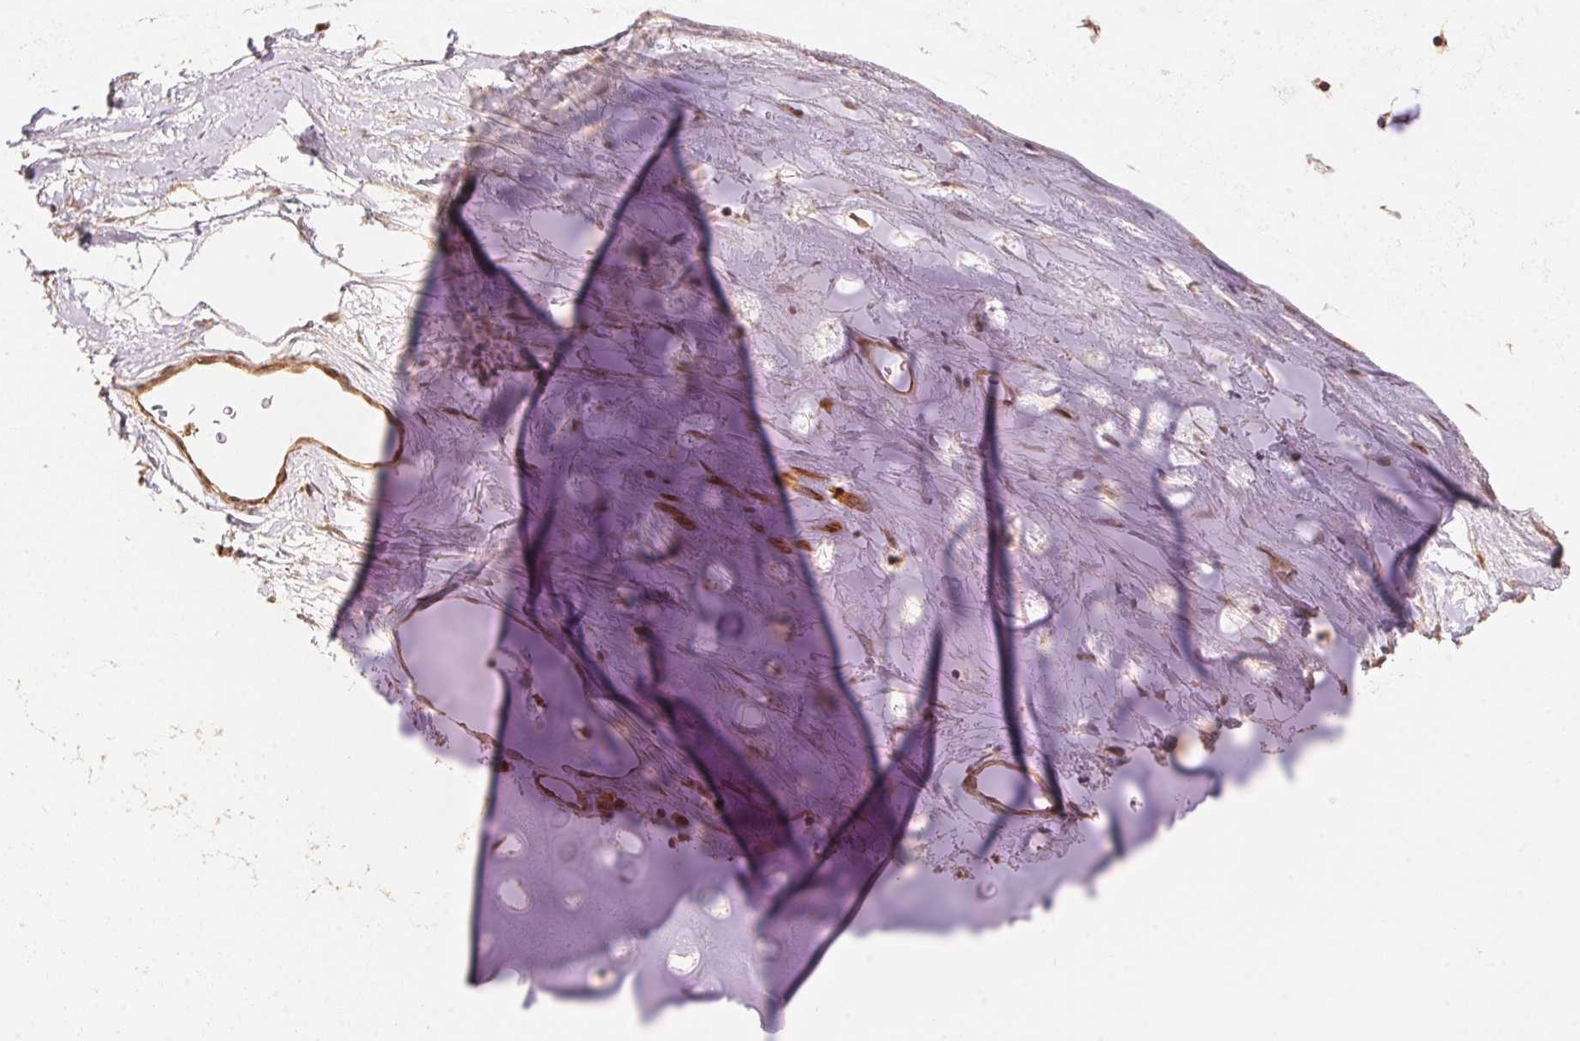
{"staining": {"intensity": "moderate", "quantity": ">75%", "location": "cytoplasmic/membranous"}, "tissue": "adipose tissue", "cell_type": "Adipocytes", "image_type": "normal", "snomed": [{"axis": "morphology", "description": "Normal tissue, NOS"}, {"axis": "topography", "description": "Cartilage tissue"}, {"axis": "topography", "description": "Bronchus"}], "caption": "Human adipose tissue stained with a brown dye shows moderate cytoplasmic/membranous positive staining in about >75% of adipocytes.", "gene": "TNIP2", "patient": {"sex": "male", "age": 58}}